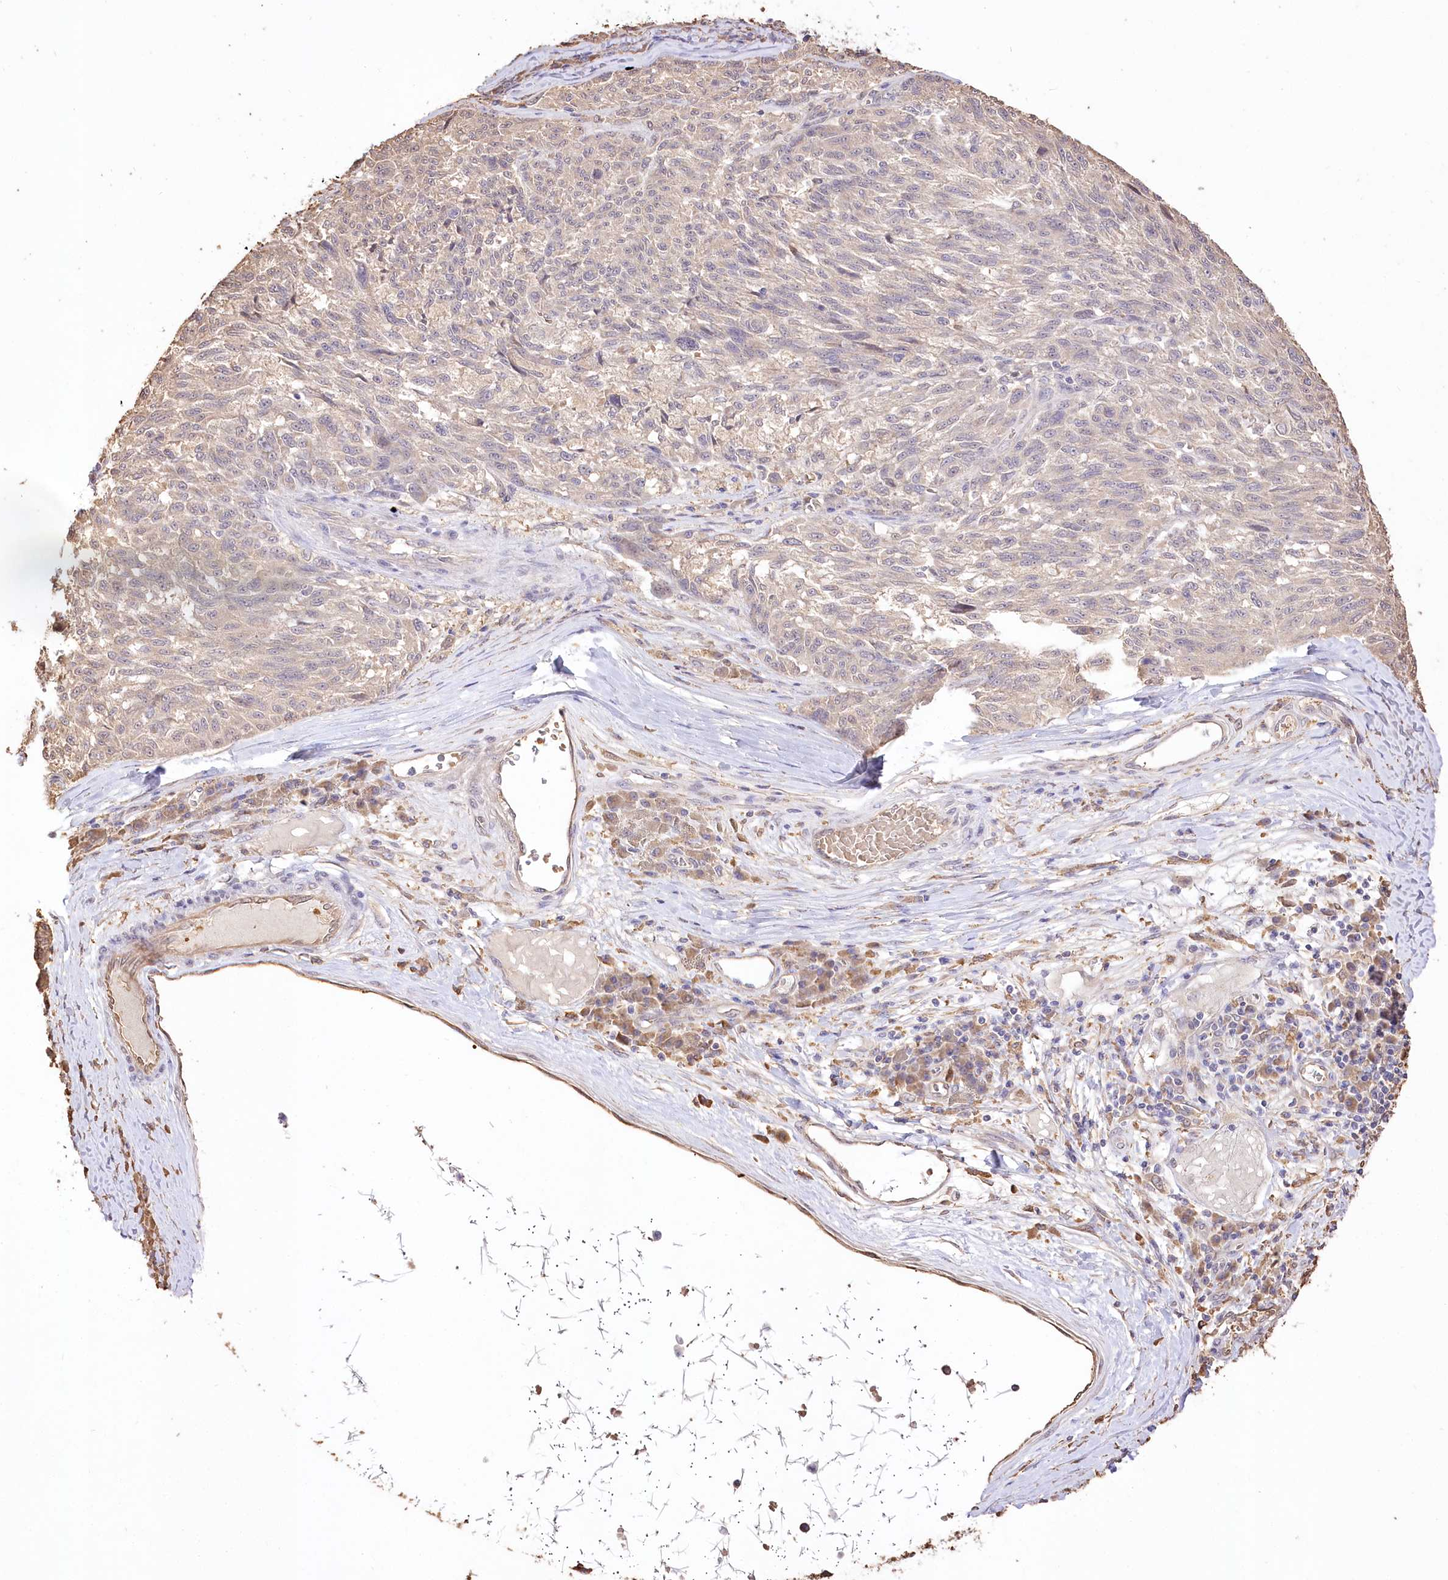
{"staining": {"intensity": "negative", "quantity": "none", "location": "none"}, "tissue": "melanoma", "cell_type": "Tumor cells", "image_type": "cancer", "snomed": [{"axis": "morphology", "description": "Malignant melanoma, NOS"}, {"axis": "topography", "description": "Skin"}], "caption": "The histopathology image reveals no staining of tumor cells in melanoma. The staining was performed using DAB to visualize the protein expression in brown, while the nuclei were stained in blue with hematoxylin (Magnification: 20x).", "gene": "R3HDM2", "patient": {"sex": "male", "age": 53}}